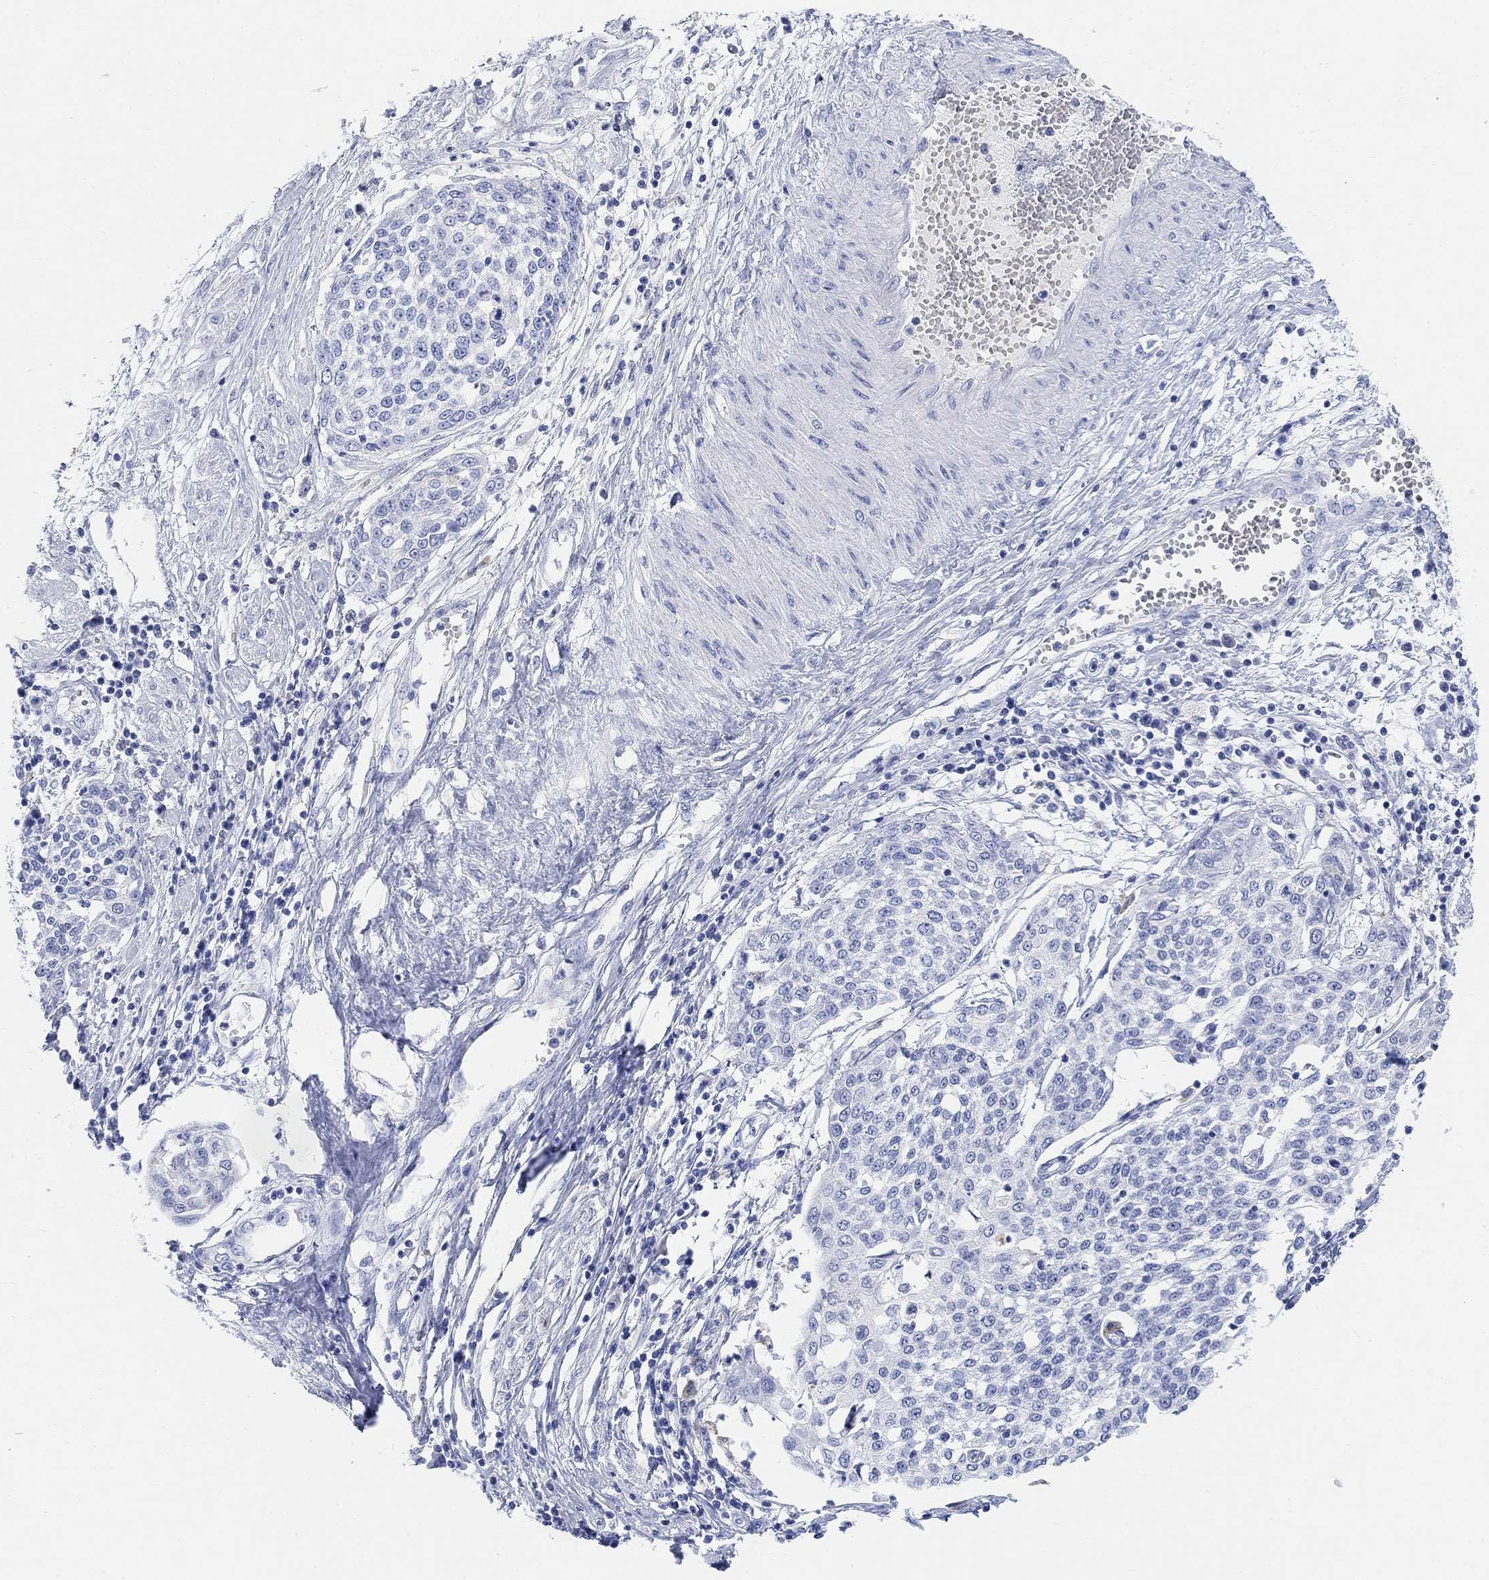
{"staining": {"intensity": "negative", "quantity": "none", "location": "none"}, "tissue": "cervical cancer", "cell_type": "Tumor cells", "image_type": "cancer", "snomed": [{"axis": "morphology", "description": "Squamous cell carcinoma, NOS"}, {"axis": "topography", "description": "Cervix"}], "caption": "This is a histopathology image of immunohistochemistry (IHC) staining of cervical cancer, which shows no staining in tumor cells.", "gene": "RETNLB", "patient": {"sex": "female", "age": 34}}